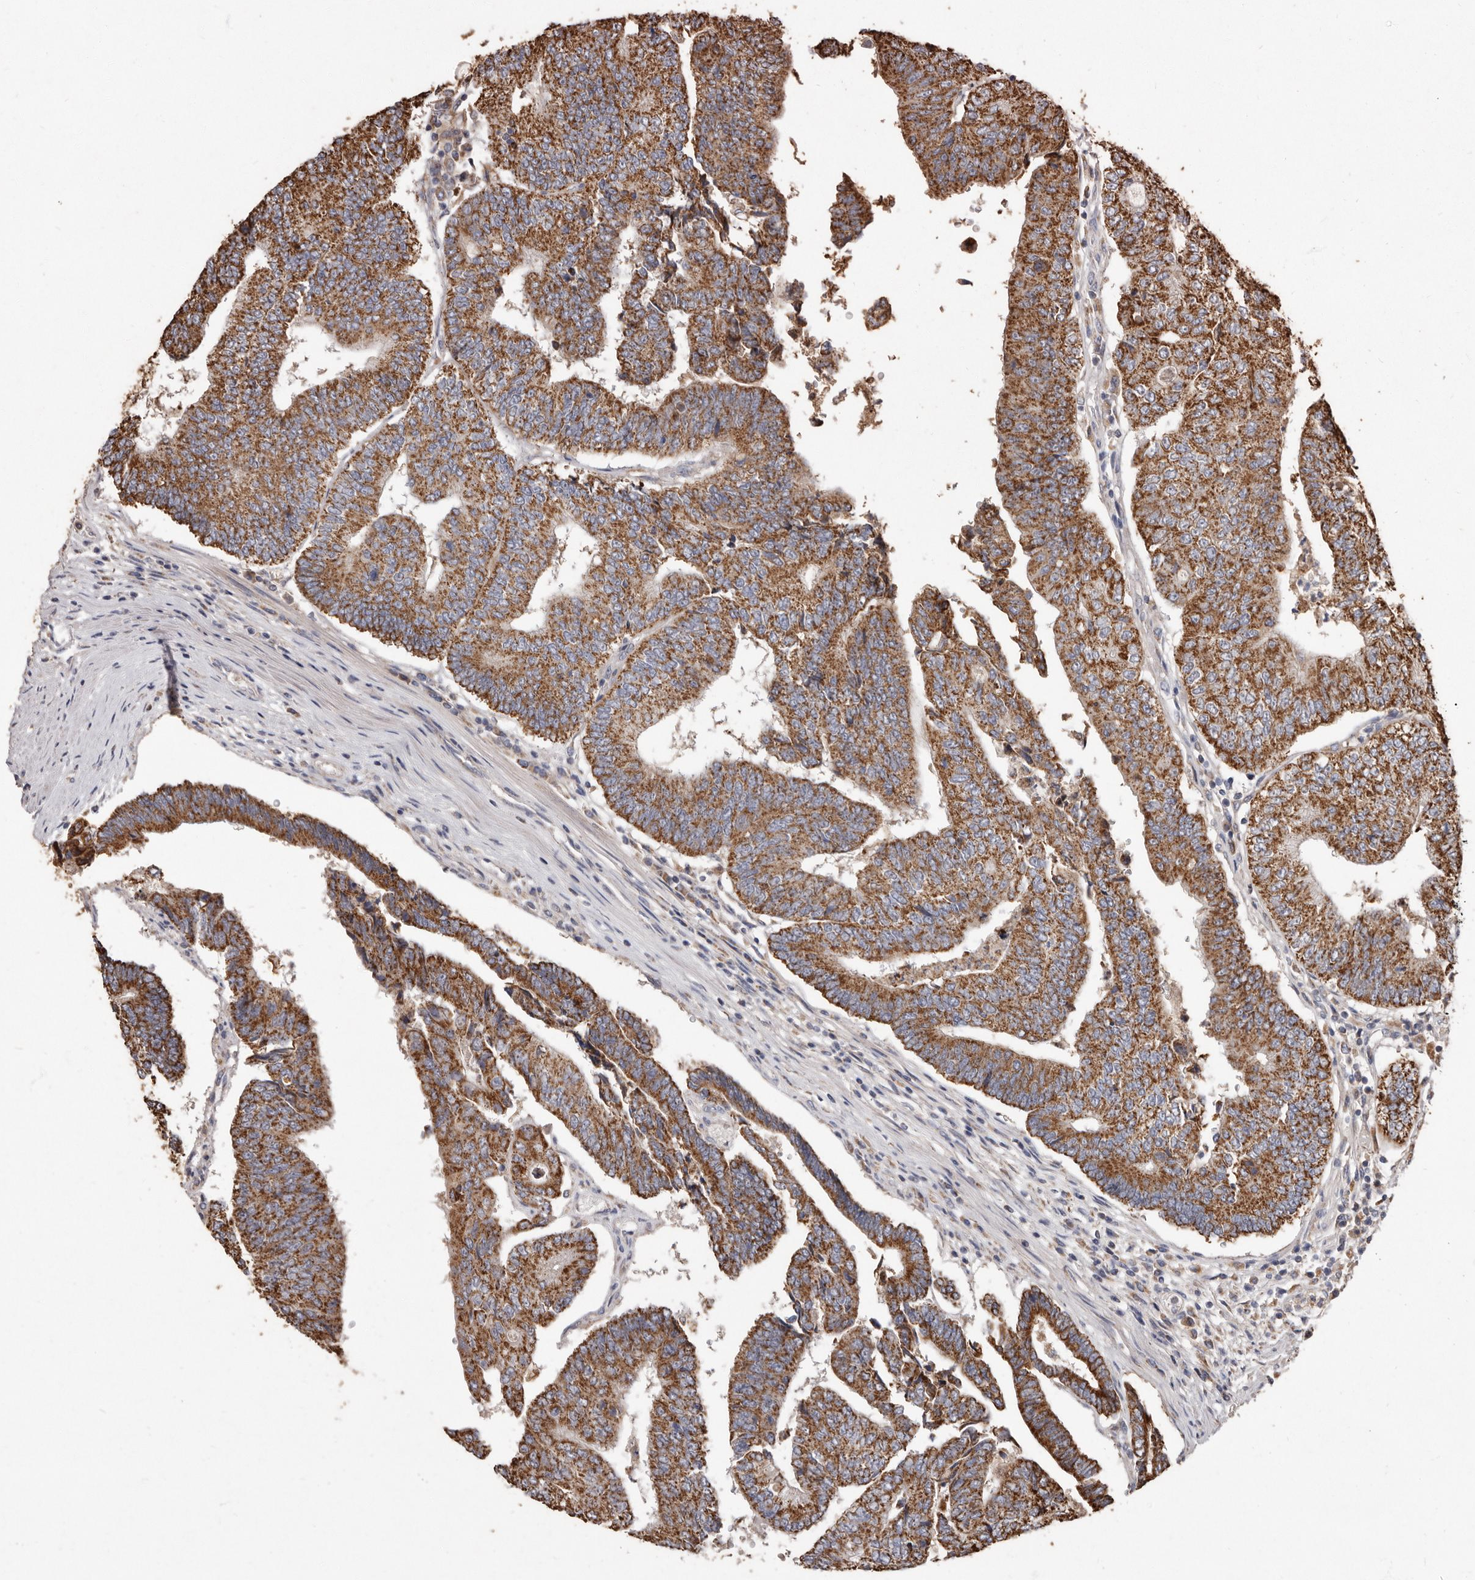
{"staining": {"intensity": "strong", "quantity": ">75%", "location": "cytoplasmic/membranous"}, "tissue": "colorectal cancer", "cell_type": "Tumor cells", "image_type": "cancer", "snomed": [{"axis": "morphology", "description": "Adenocarcinoma, NOS"}, {"axis": "topography", "description": "Colon"}], "caption": "Immunohistochemistry micrograph of neoplastic tissue: human colorectal adenocarcinoma stained using IHC reveals high levels of strong protein expression localized specifically in the cytoplasmic/membranous of tumor cells, appearing as a cytoplasmic/membranous brown color.", "gene": "KIF26B", "patient": {"sex": "female", "age": 67}}